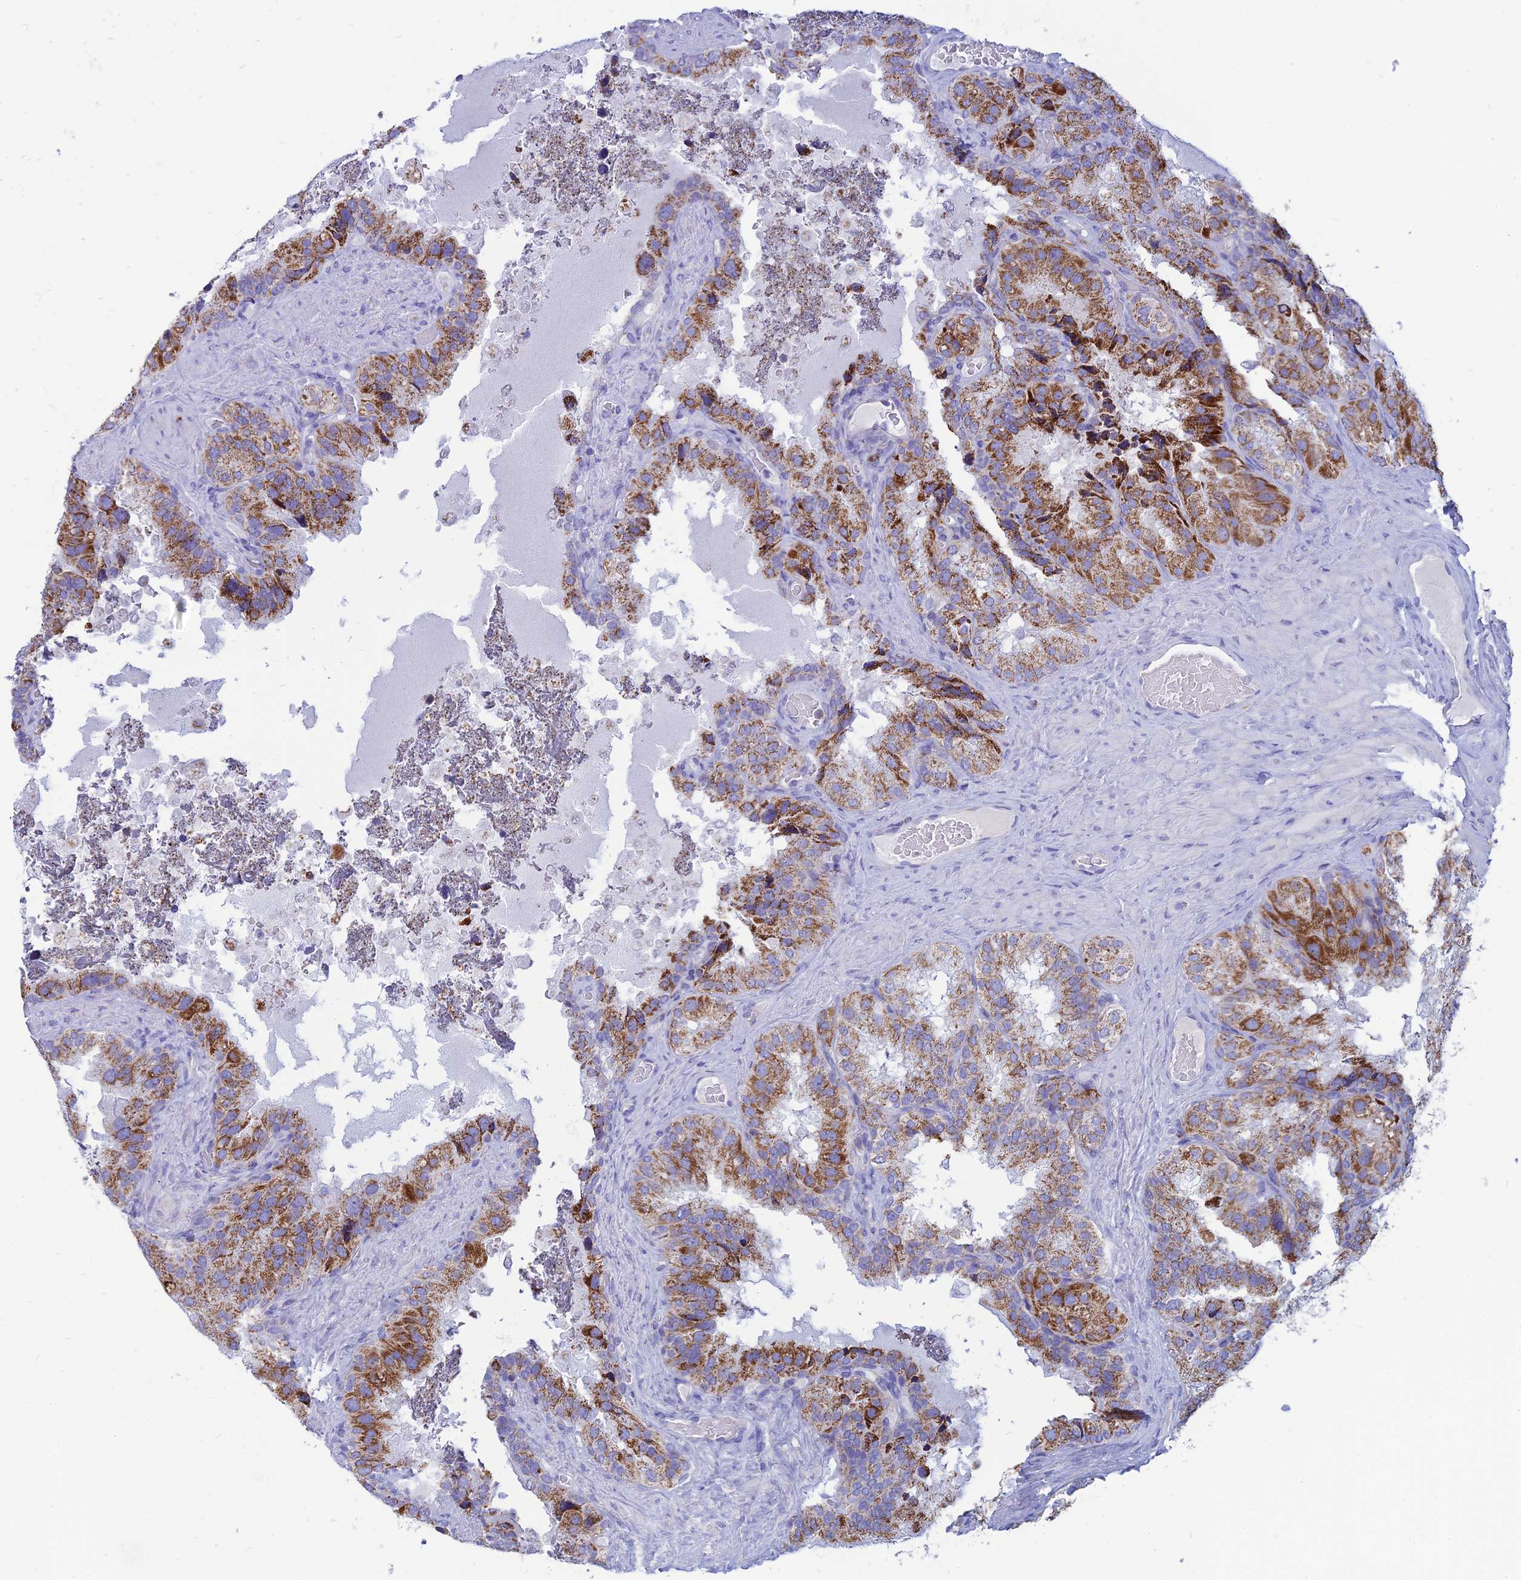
{"staining": {"intensity": "moderate", "quantity": "25%-75%", "location": "cytoplasmic/membranous"}, "tissue": "seminal vesicle", "cell_type": "Glandular cells", "image_type": "normal", "snomed": [{"axis": "morphology", "description": "Normal tissue, NOS"}, {"axis": "topography", "description": "Seminal veicle"}], "caption": "Moderate cytoplasmic/membranous staining for a protein is appreciated in about 25%-75% of glandular cells of unremarkable seminal vesicle using immunohistochemistry (IHC).", "gene": "PACC1", "patient": {"sex": "male", "age": 58}}